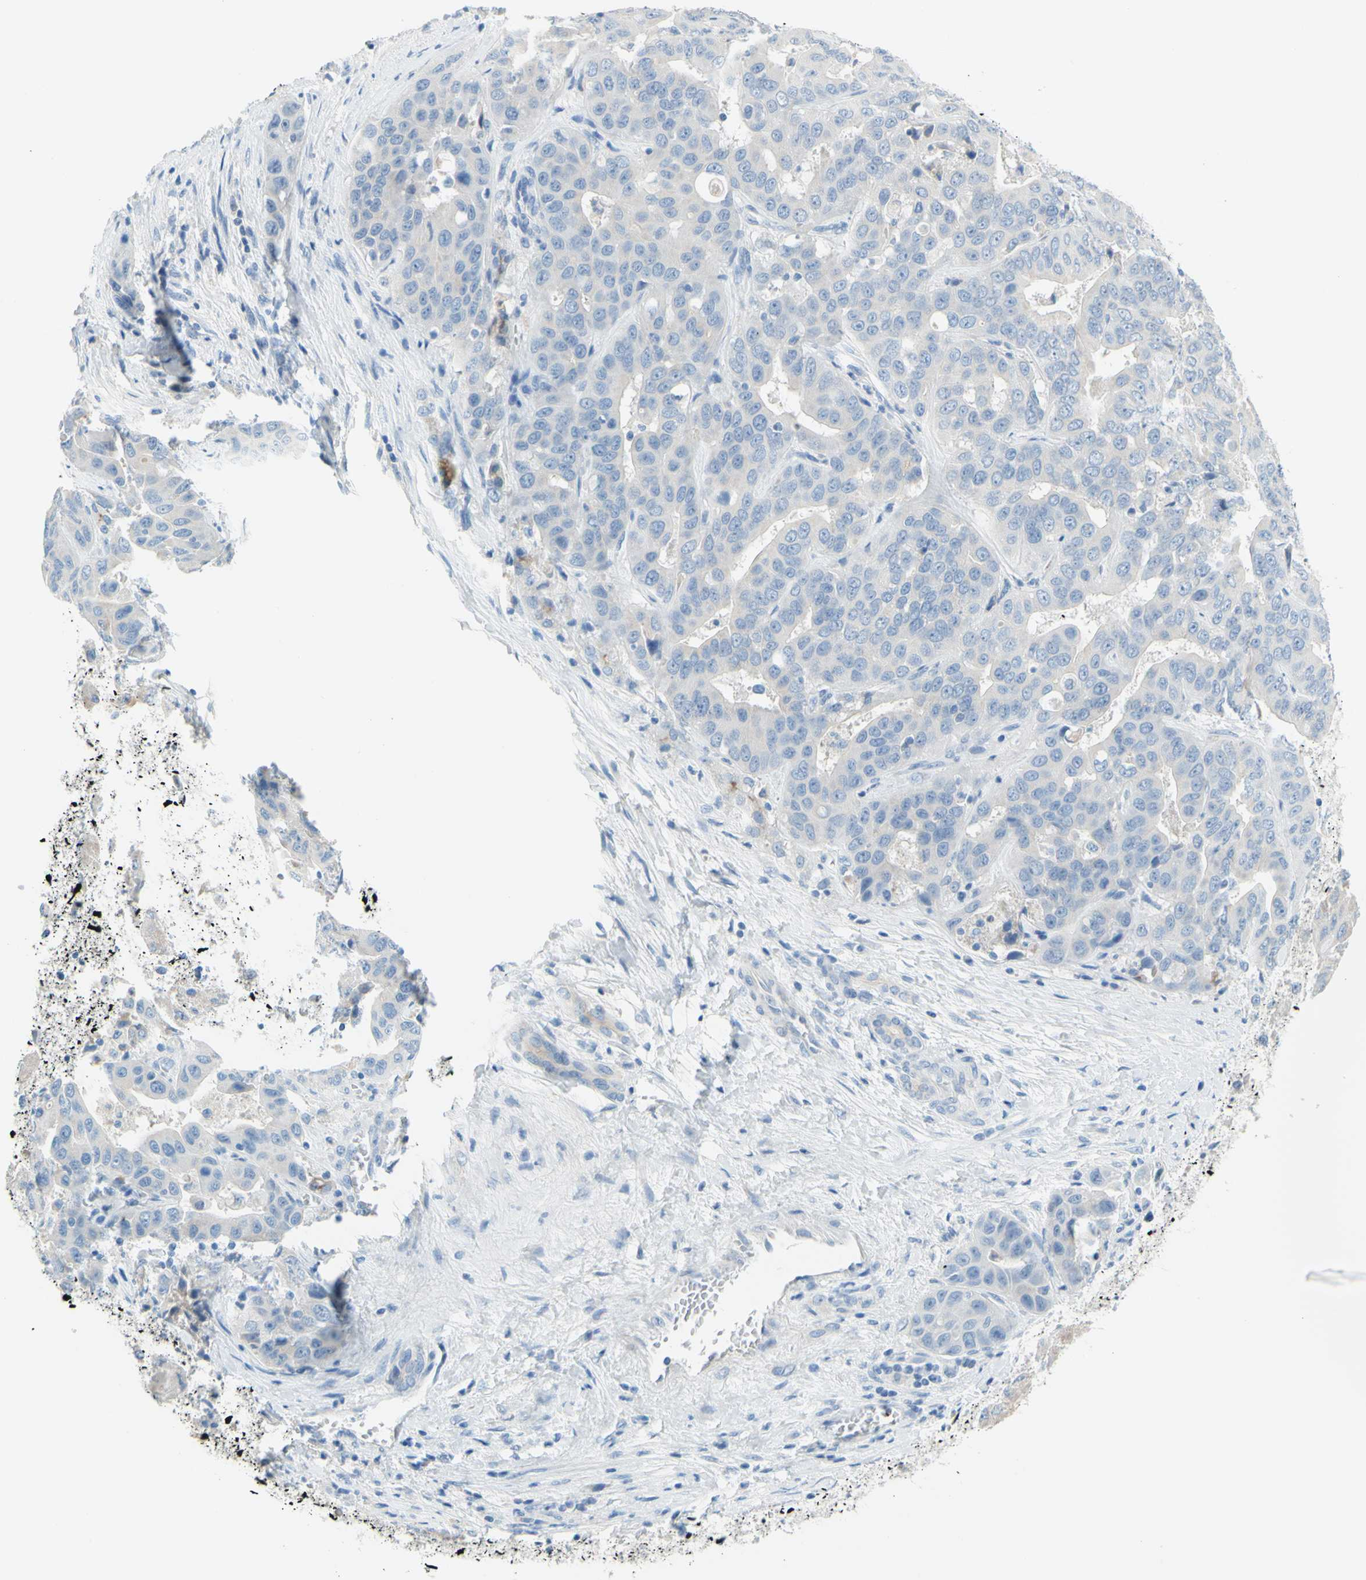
{"staining": {"intensity": "negative", "quantity": "none", "location": "none"}, "tissue": "liver cancer", "cell_type": "Tumor cells", "image_type": "cancer", "snomed": [{"axis": "morphology", "description": "Cholangiocarcinoma"}, {"axis": "topography", "description": "Liver"}], "caption": "Image shows no protein staining in tumor cells of liver cancer (cholangiocarcinoma) tissue. (DAB immunohistochemistry, high magnification).", "gene": "SLC1A2", "patient": {"sex": "female", "age": 52}}